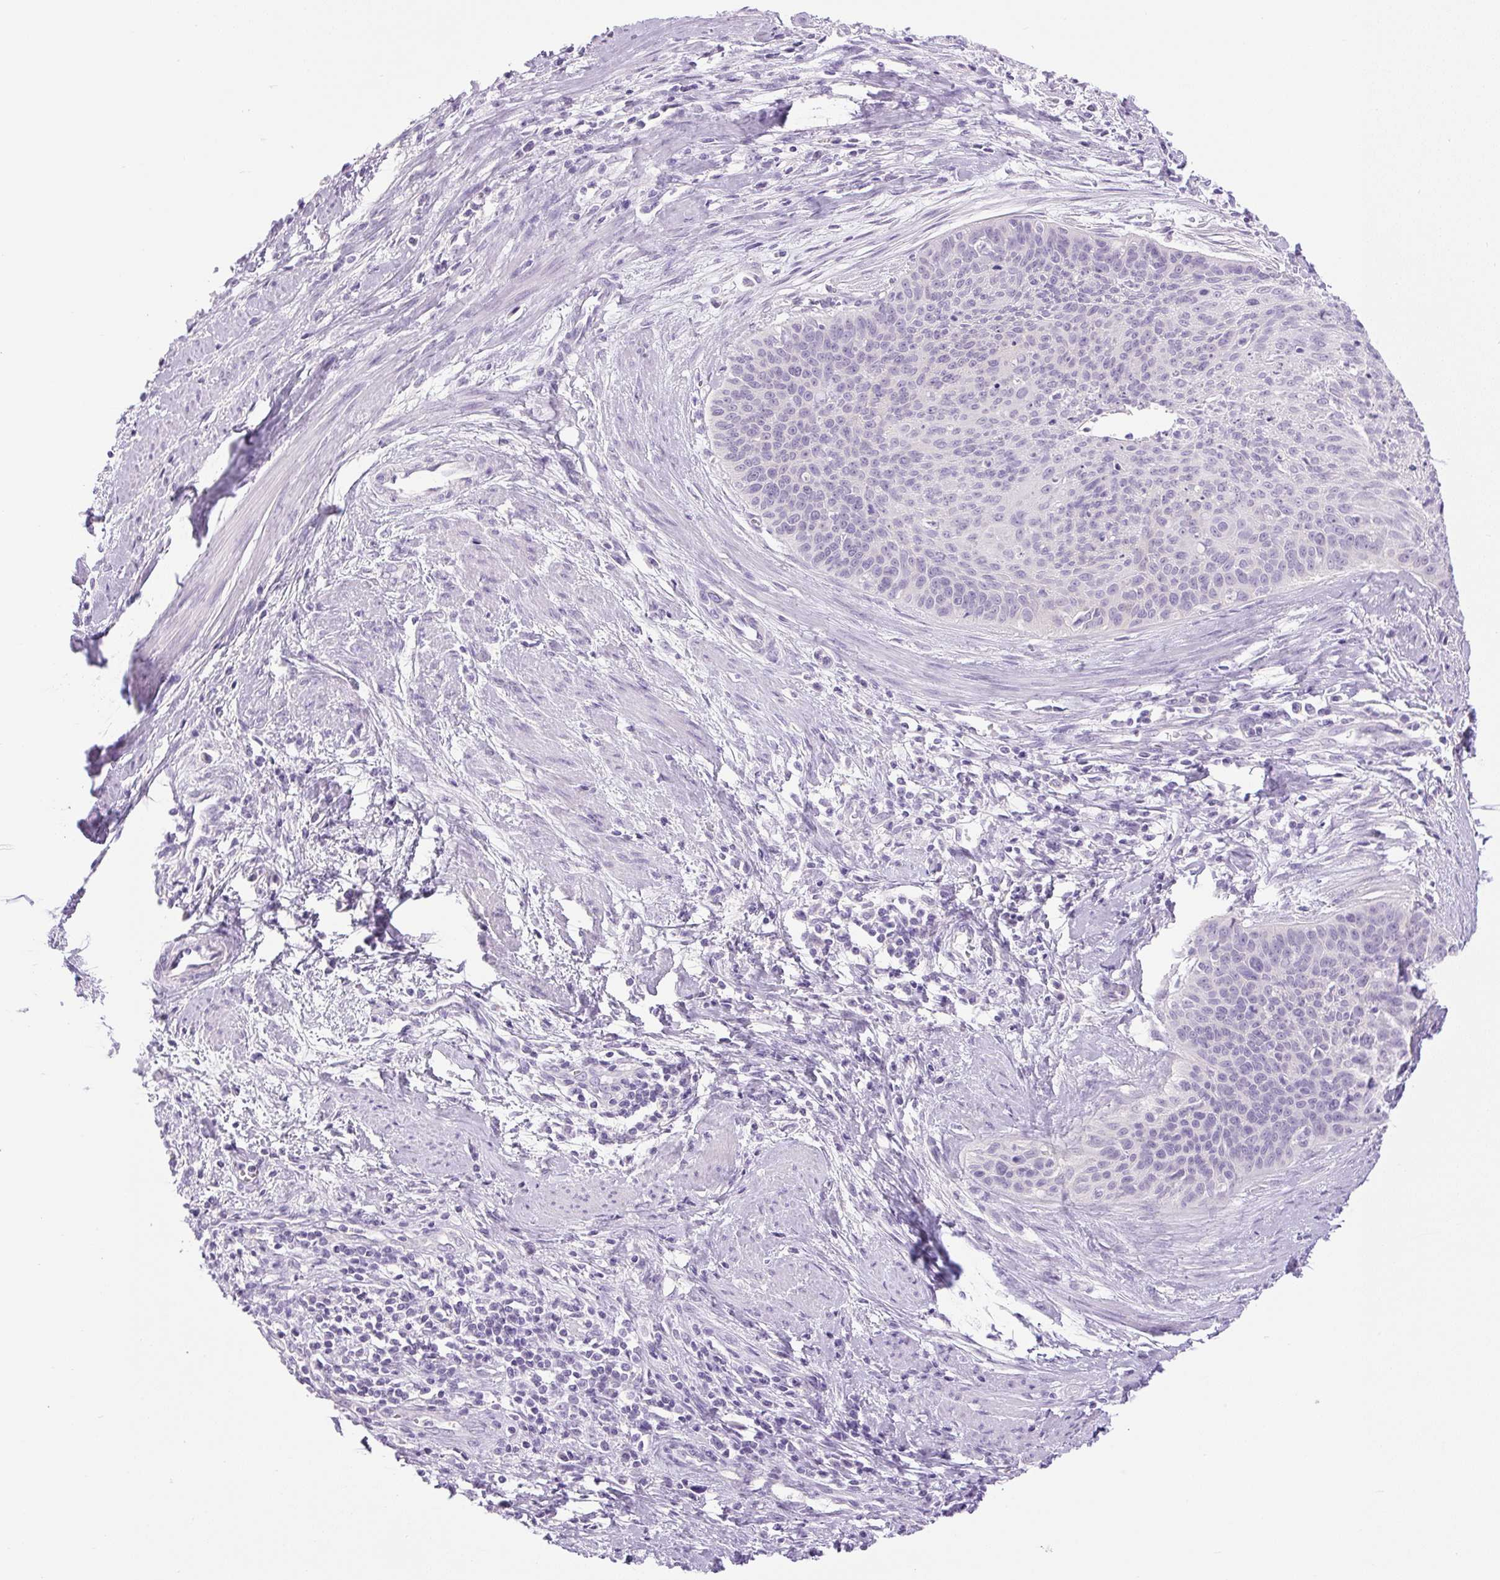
{"staining": {"intensity": "negative", "quantity": "none", "location": "none"}, "tissue": "cervical cancer", "cell_type": "Tumor cells", "image_type": "cancer", "snomed": [{"axis": "morphology", "description": "Squamous cell carcinoma, NOS"}, {"axis": "topography", "description": "Cervix"}], "caption": "Immunohistochemistry (IHC) image of neoplastic tissue: cervical cancer (squamous cell carcinoma) stained with DAB reveals no significant protein positivity in tumor cells.", "gene": "COL9A2", "patient": {"sex": "female", "age": 55}}